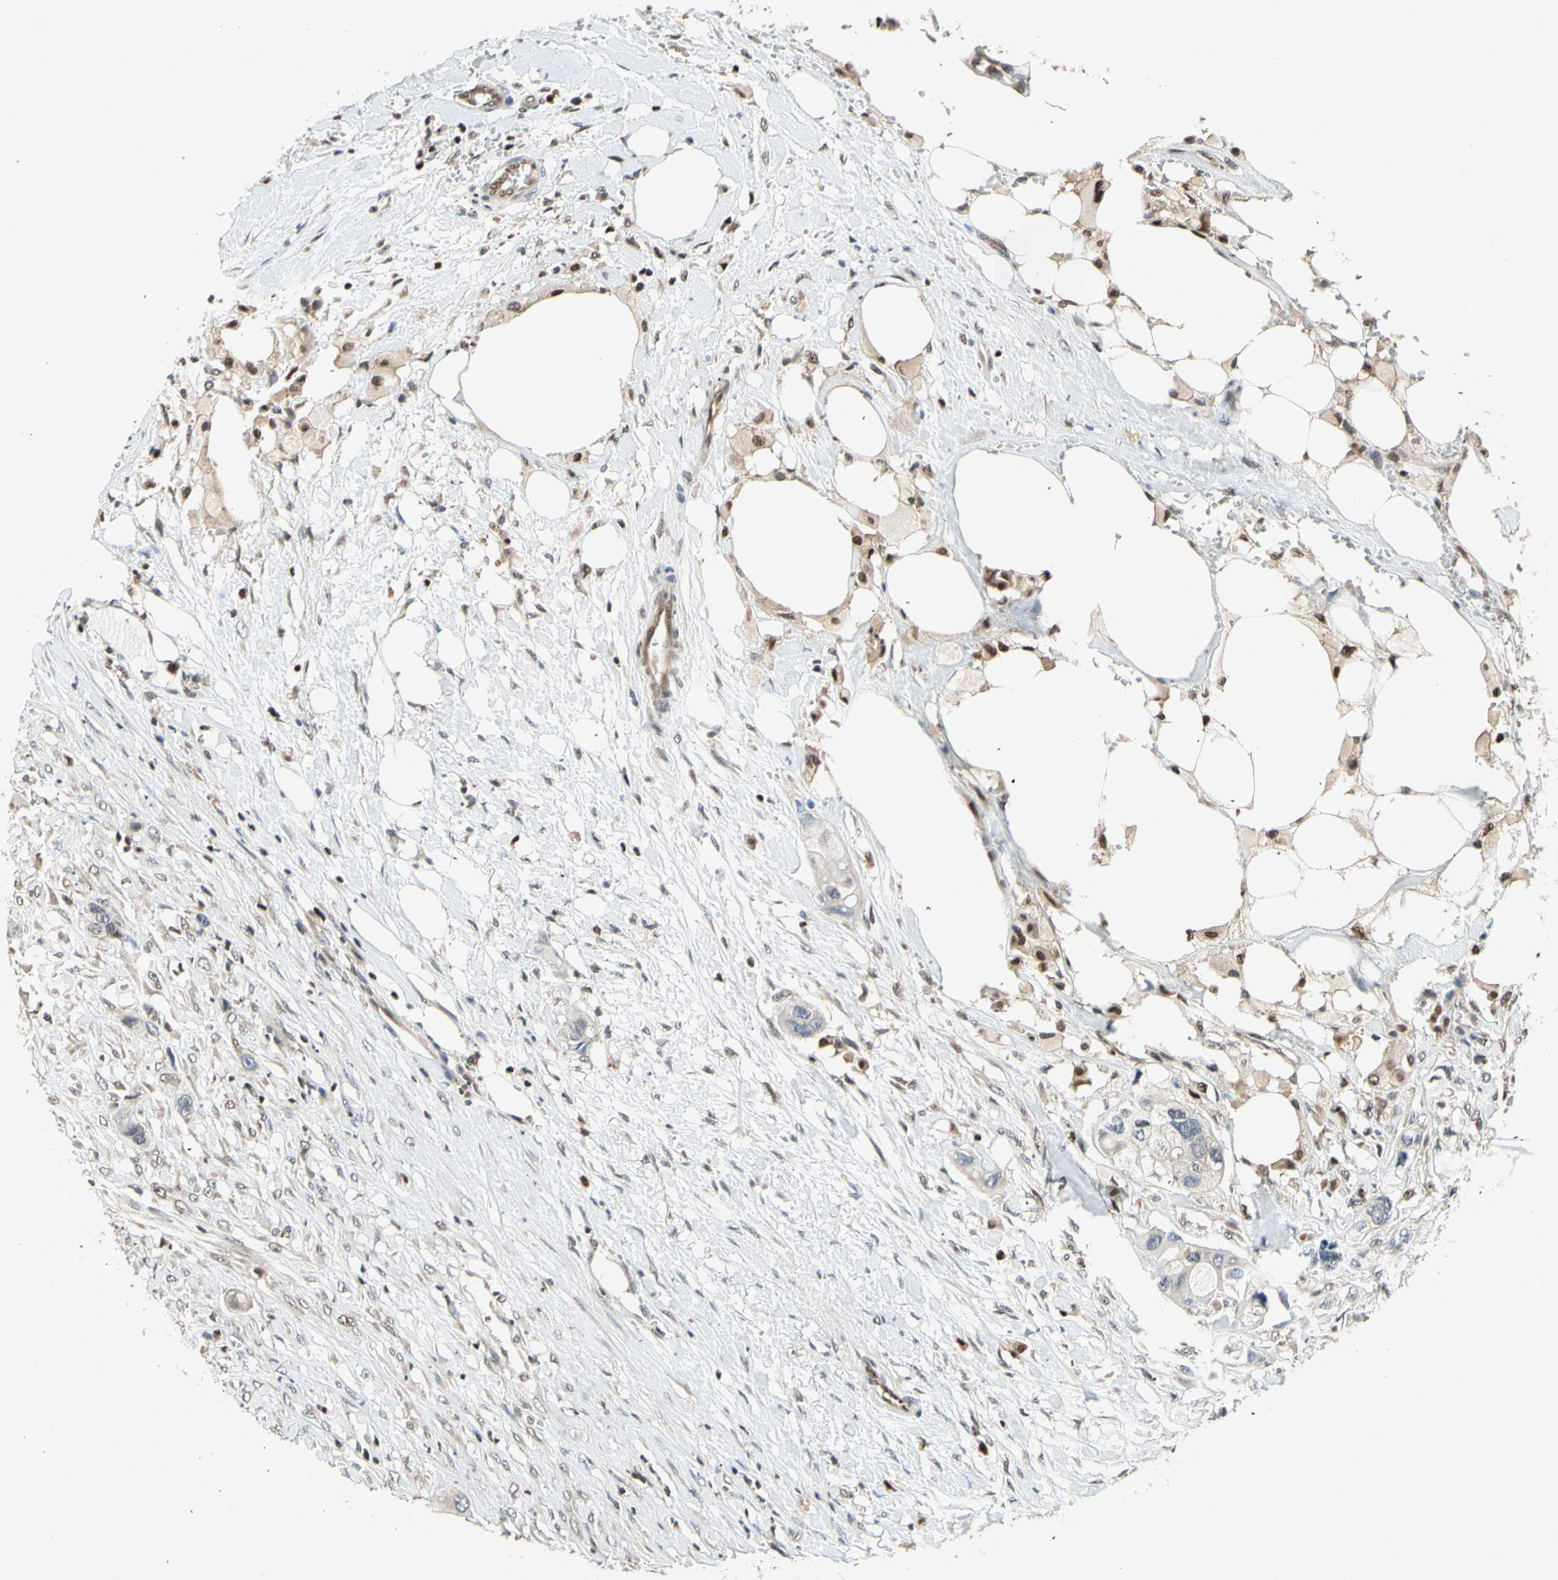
{"staining": {"intensity": "negative", "quantity": "none", "location": "none"}, "tissue": "colorectal cancer", "cell_type": "Tumor cells", "image_type": "cancer", "snomed": [{"axis": "morphology", "description": "Adenocarcinoma, NOS"}, {"axis": "topography", "description": "Colon"}], "caption": "There is no significant staining in tumor cells of adenocarcinoma (colorectal).", "gene": "GSR", "patient": {"sex": "female", "age": 57}}